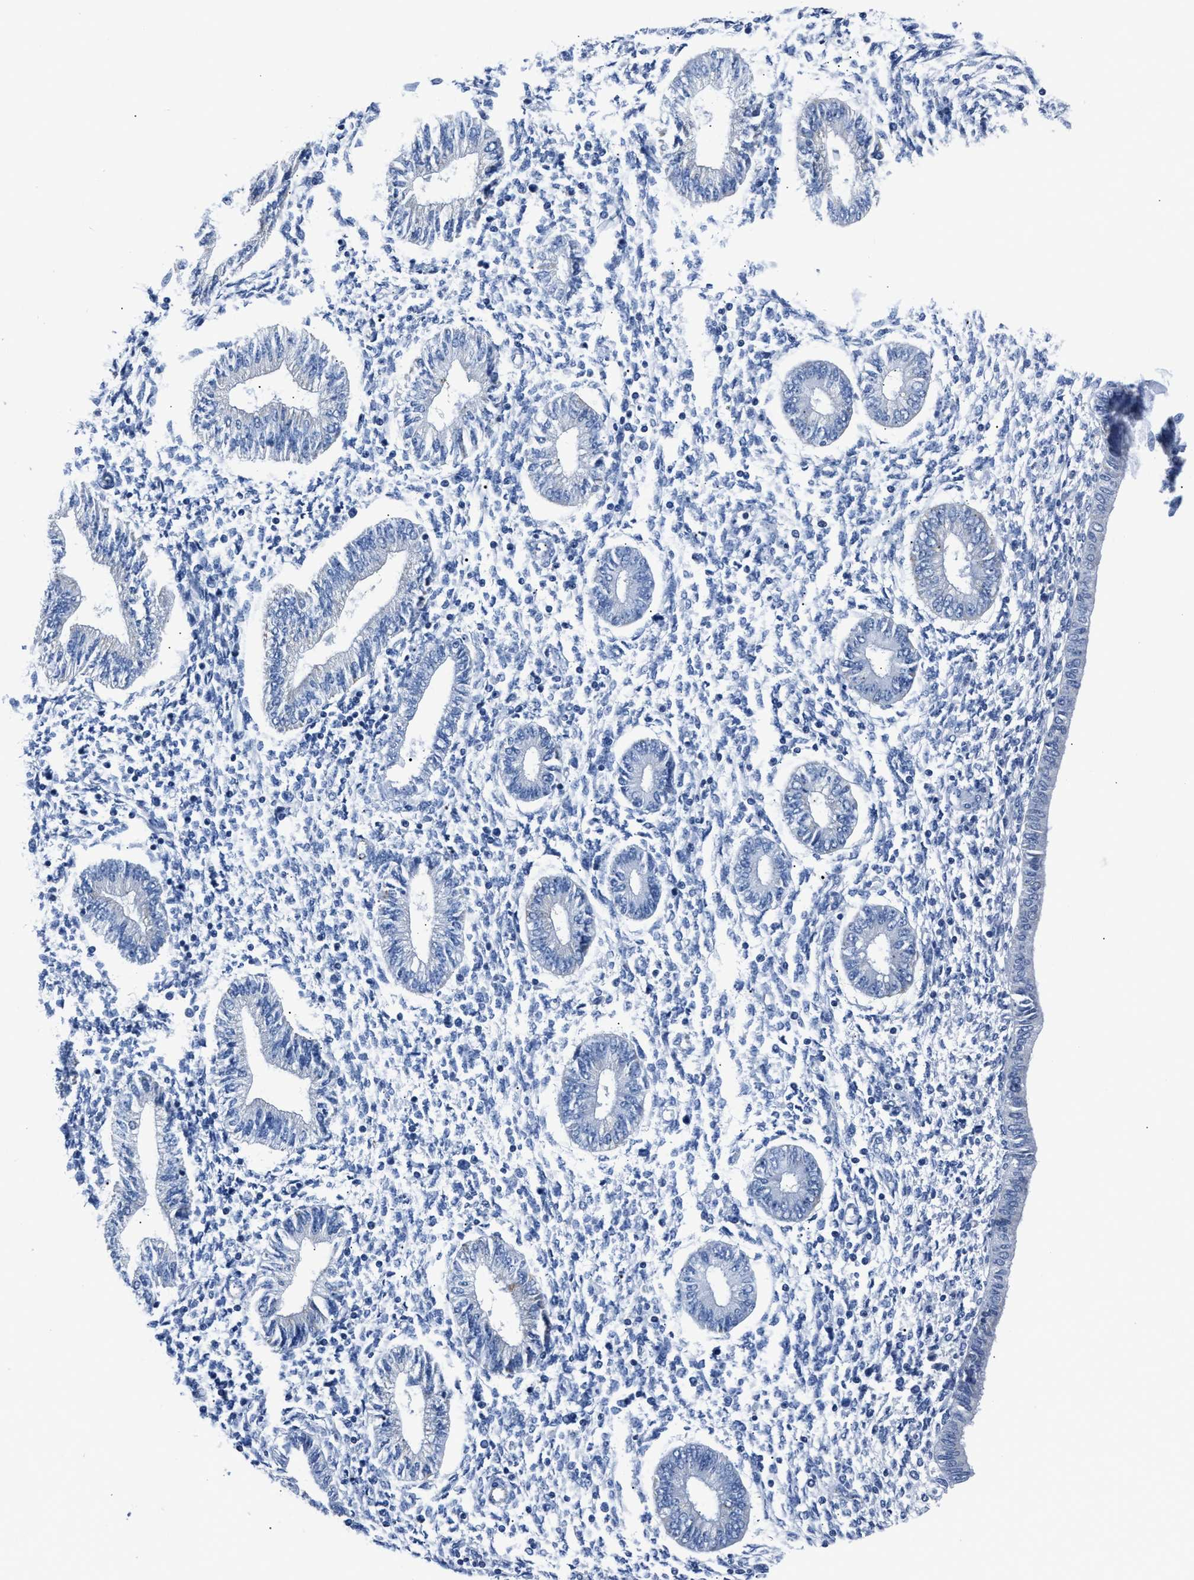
{"staining": {"intensity": "negative", "quantity": "none", "location": "none"}, "tissue": "endometrium", "cell_type": "Cells in endometrial stroma", "image_type": "normal", "snomed": [{"axis": "morphology", "description": "Normal tissue, NOS"}, {"axis": "topography", "description": "Endometrium"}], "caption": "A high-resolution micrograph shows immunohistochemistry staining of benign endometrium, which displays no significant expression in cells in endometrial stroma. The staining is performed using DAB (3,3'-diaminobenzidine) brown chromogen with nuclei counter-stained in using hematoxylin.", "gene": "AMACR", "patient": {"sex": "female", "age": 50}}